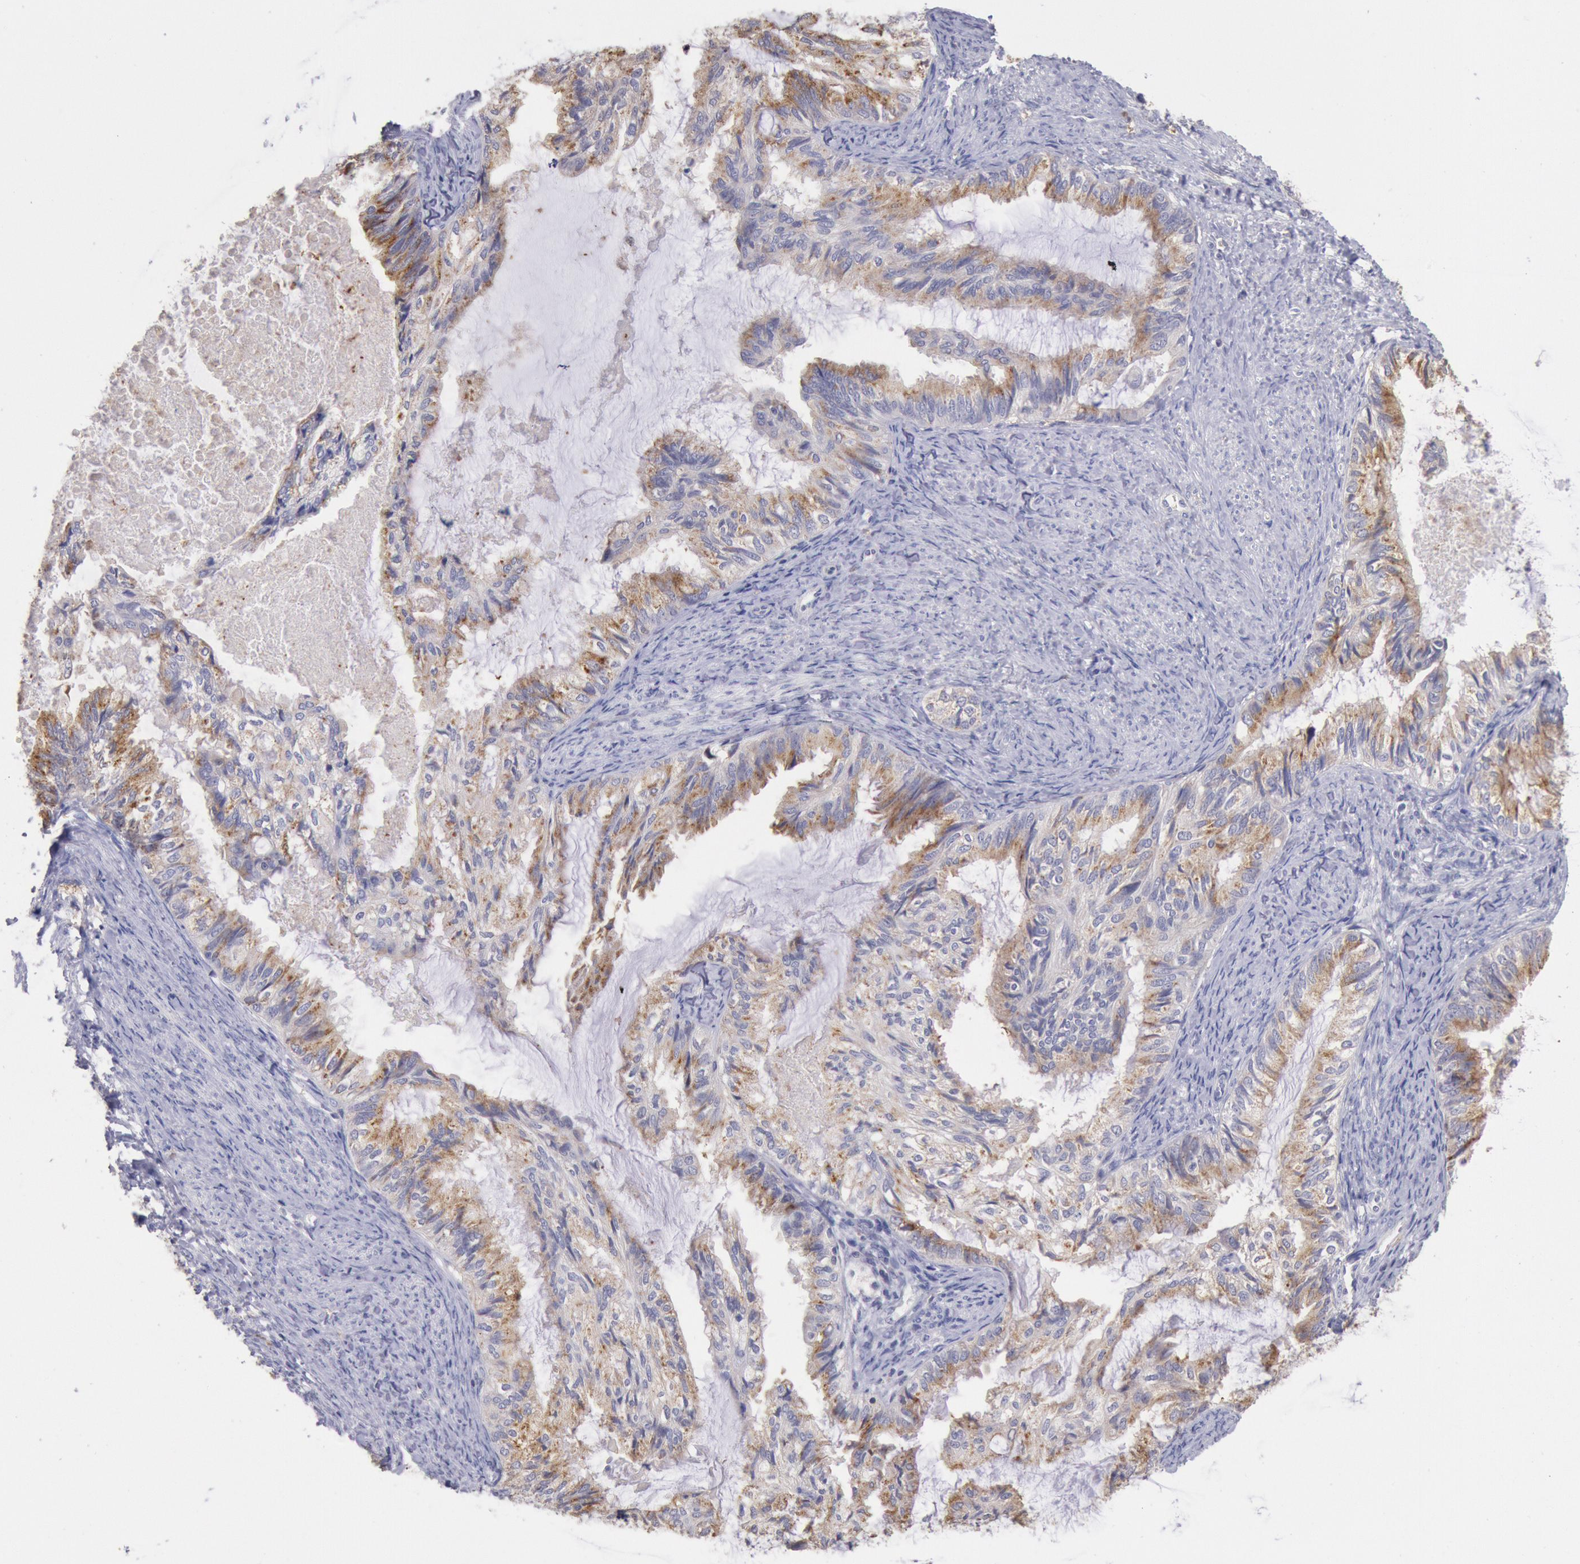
{"staining": {"intensity": "moderate", "quantity": "25%-75%", "location": "cytoplasmic/membranous"}, "tissue": "endometrial cancer", "cell_type": "Tumor cells", "image_type": "cancer", "snomed": [{"axis": "morphology", "description": "Adenocarcinoma, NOS"}, {"axis": "topography", "description": "Endometrium"}], "caption": "Protein expression analysis of human adenocarcinoma (endometrial) reveals moderate cytoplasmic/membranous positivity in approximately 25%-75% of tumor cells.", "gene": "GAL3ST1", "patient": {"sex": "female", "age": 86}}